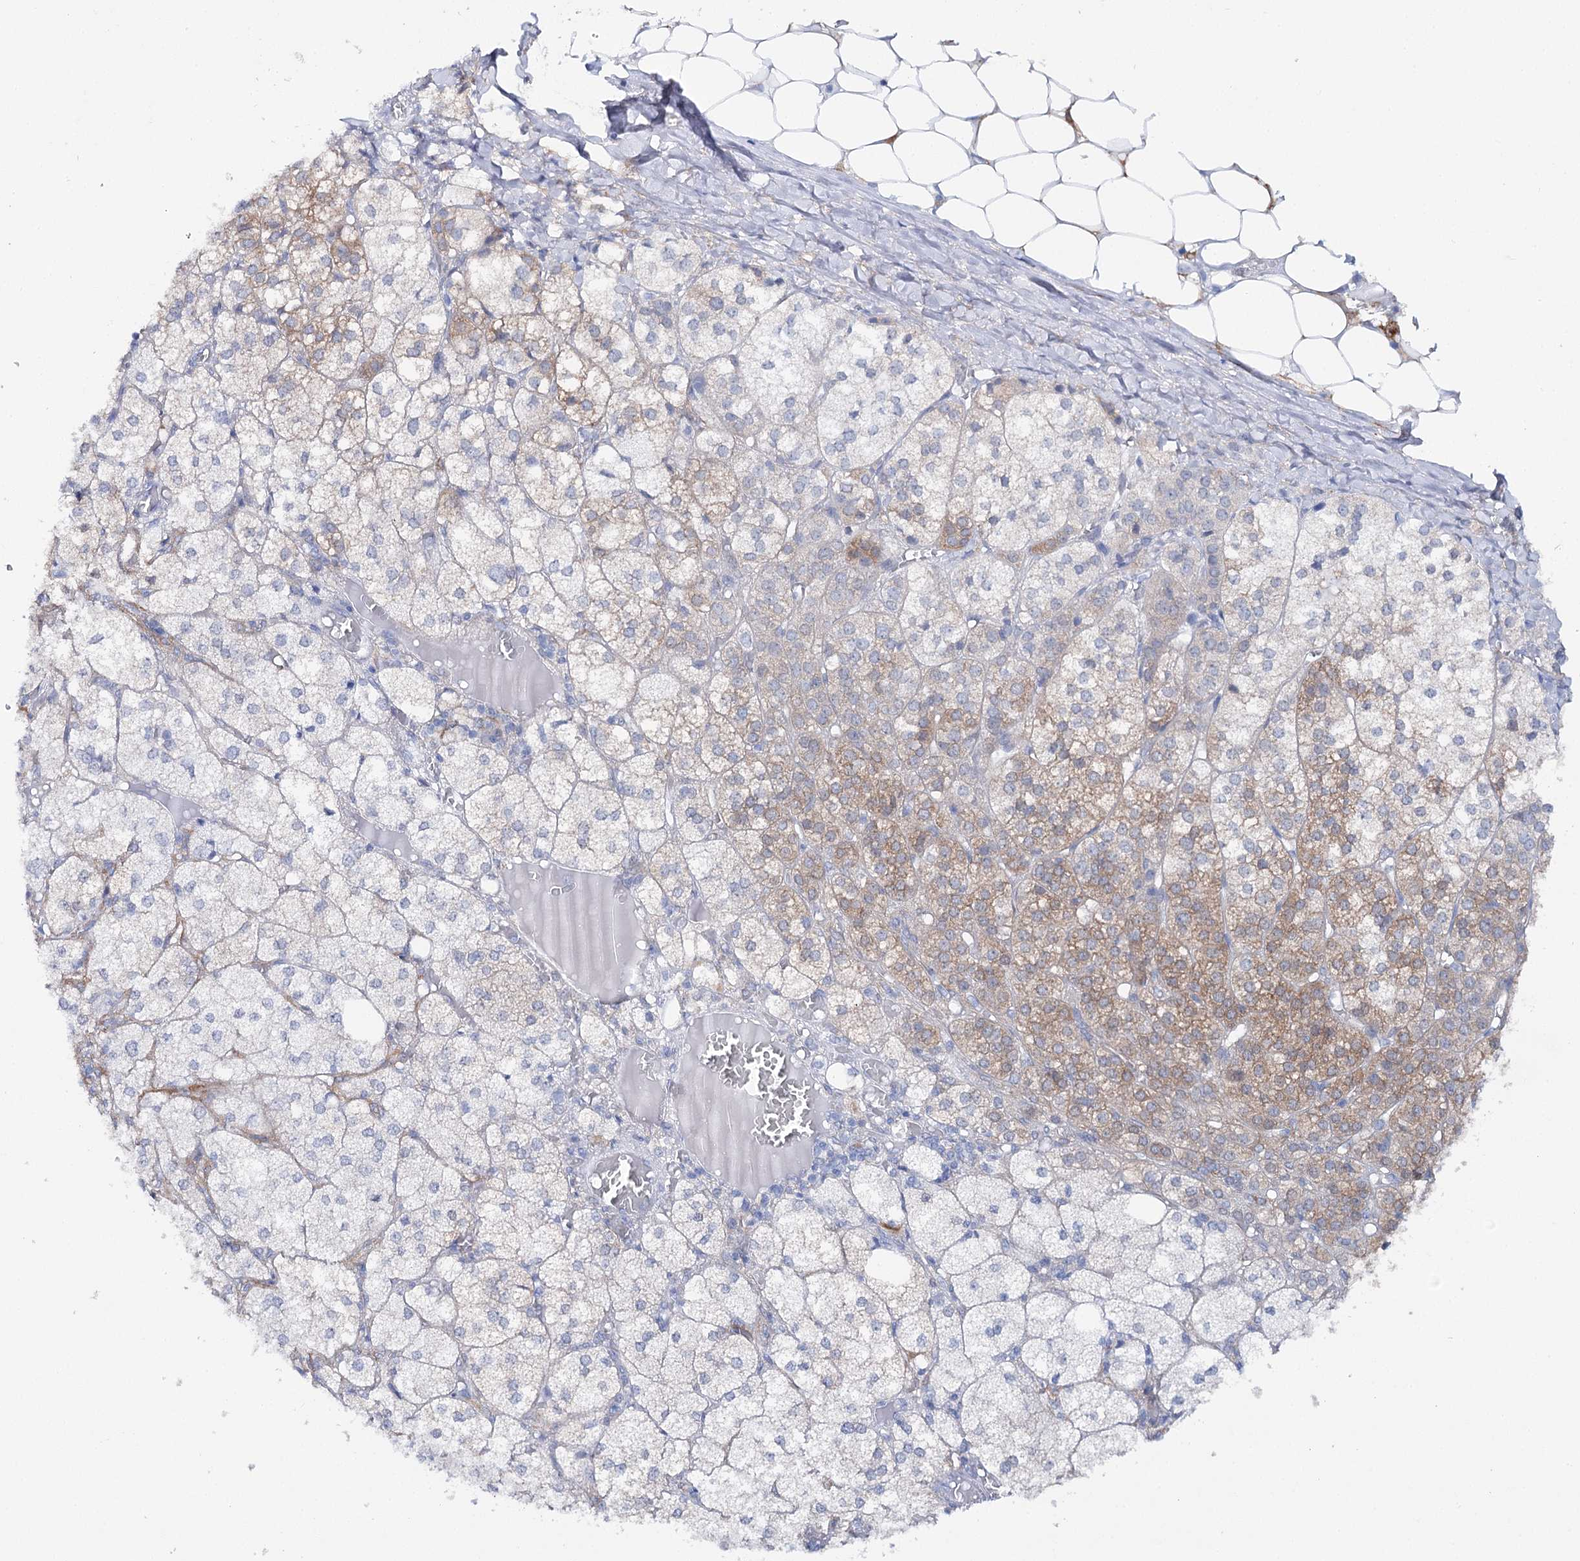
{"staining": {"intensity": "weak", "quantity": "25%-75%", "location": "cytoplasmic/membranous,nuclear"}, "tissue": "adrenal gland", "cell_type": "Glandular cells", "image_type": "normal", "snomed": [{"axis": "morphology", "description": "Normal tissue, NOS"}, {"axis": "topography", "description": "Adrenal gland"}], "caption": "Immunohistochemistry (IHC) image of normal human adrenal gland stained for a protein (brown), which reveals low levels of weak cytoplasmic/membranous,nuclear staining in approximately 25%-75% of glandular cells.", "gene": "UGDH", "patient": {"sex": "female", "age": 61}}